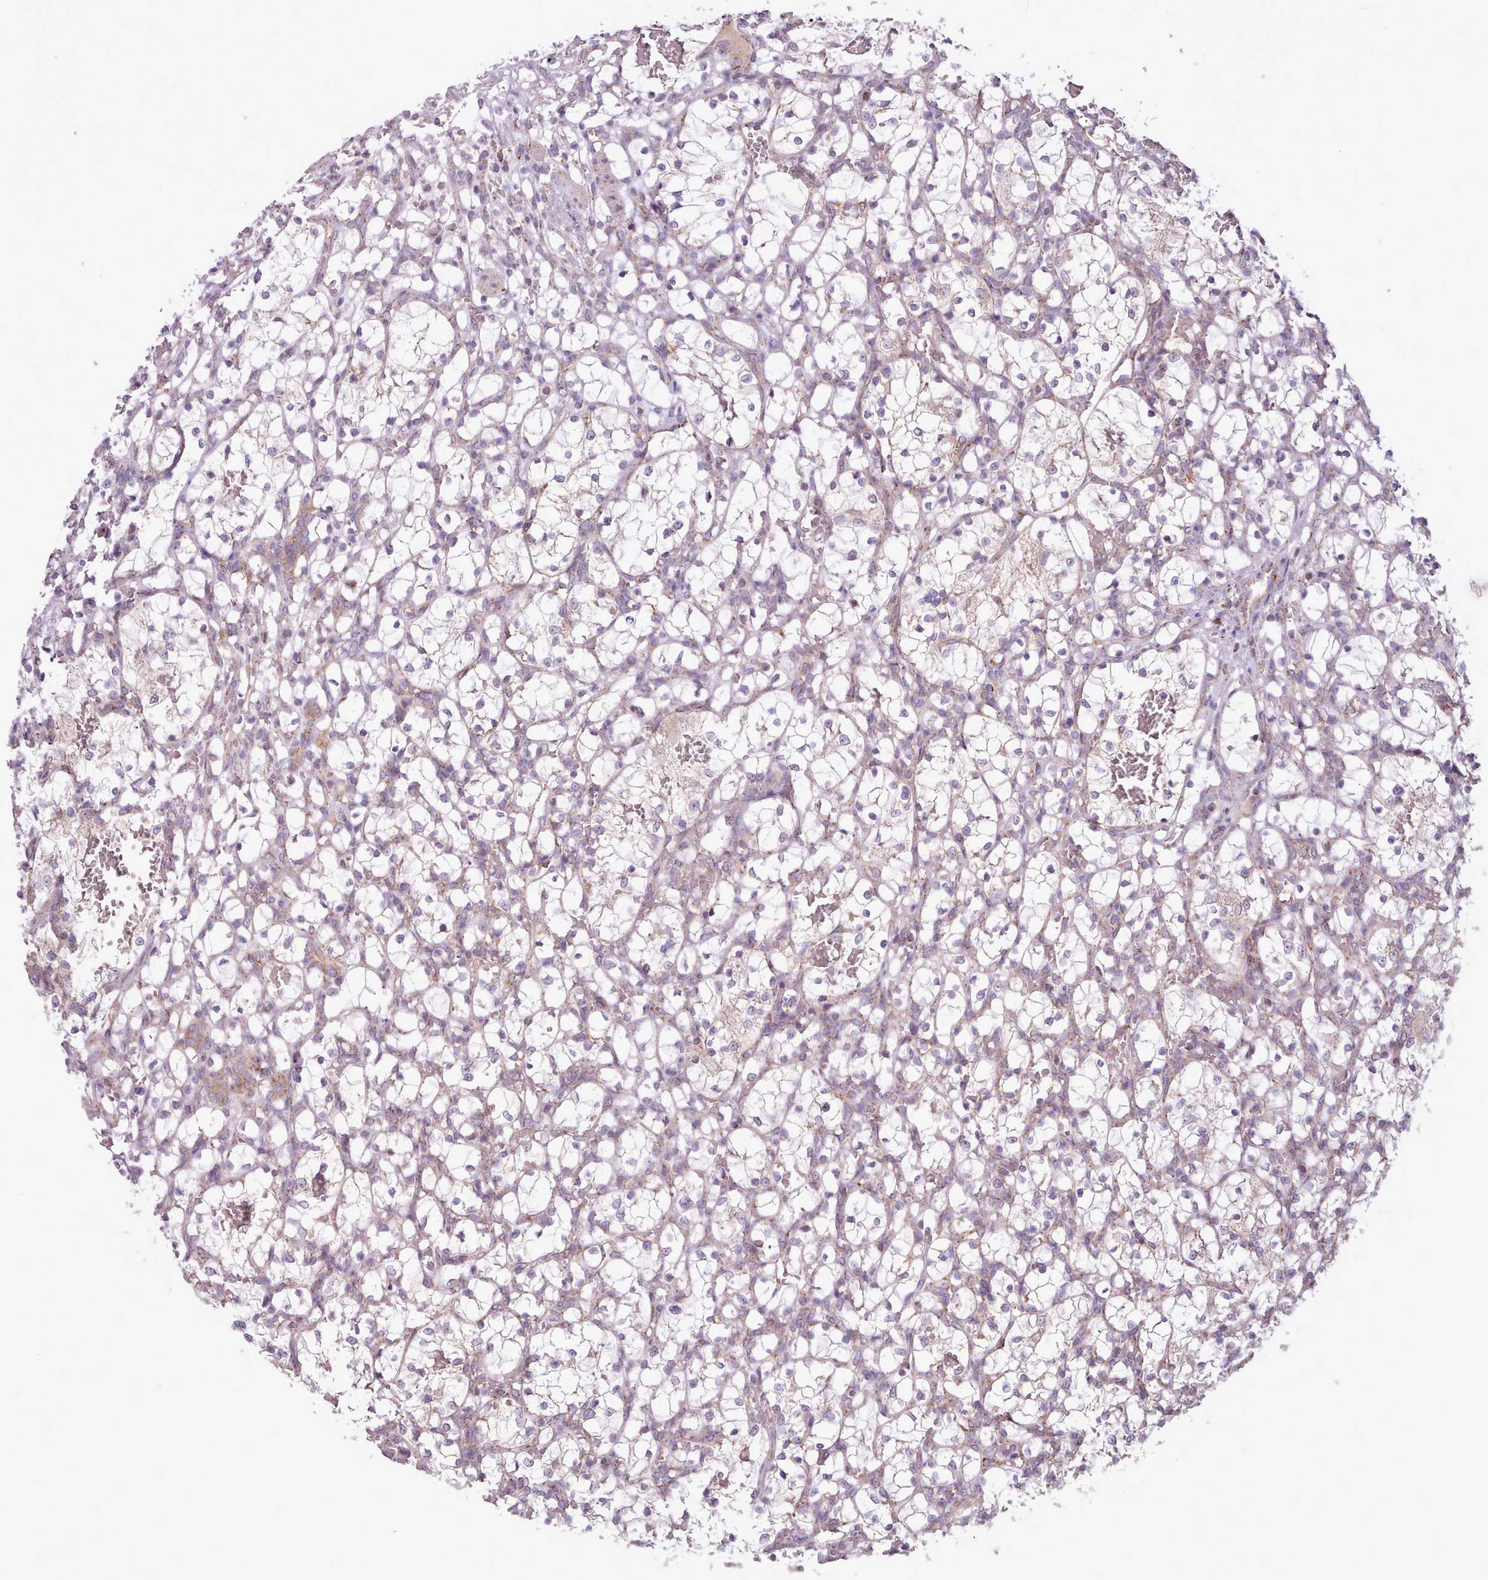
{"staining": {"intensity": "weak", "quantity": "<25%", "location": "cytoplasmic/membranous"}, "tissue": "renal cancer", "cell_type": "Tumor cells", "image_type": "cancer", "snomed": [{"axis": "morphology", "description": "Adenocarcinoma, NOS"}, {"axis": "topography", "description": "Kidney"}], "caption": "The histopathology image displays no significant staining in tumor cells of renal adenocarcinoma.", "gene": "LIN7C", "patient": {"sex": "female", "age": 69}}